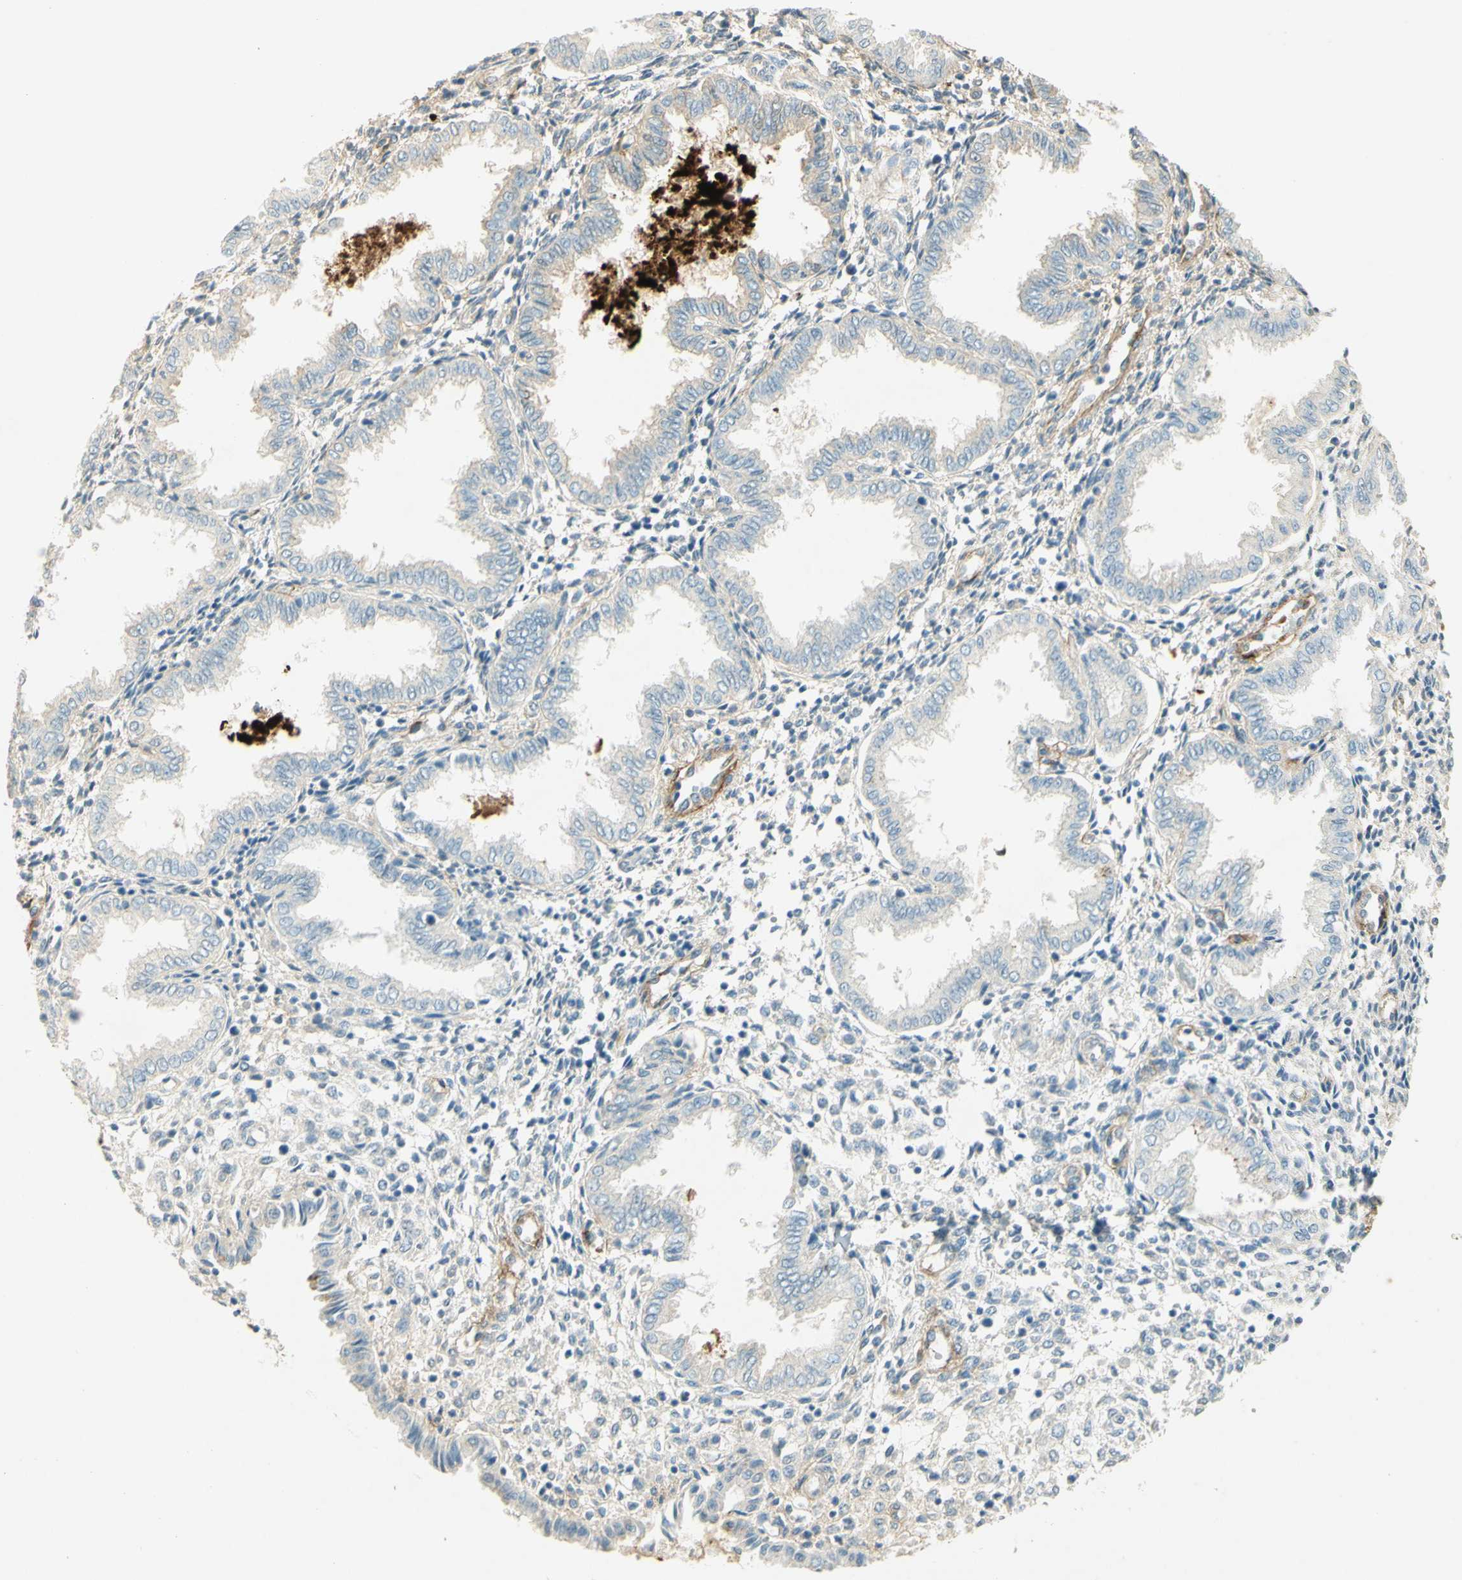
{"staining": {"intensity": "strong", "quantity": ">75%", "location": "cytoplasmic/membranous"}, "tissue": "endometrium", "cell_type": "Cells in endometrial stroma", "image_type": "normal", "snomed": [{"axis": "morphology", "description": "Normal tissue, NOS"}, {"axis": "topography", "description": "Endometrium"}], "caption": "Immunohistochemistry histopathology image of normal endometrium: human endometrium stained using IHC exhibits high levels of strong protein expression localized specifically in the cytoplasmic/membranous of cells in endometrial stroma, appearing as a cytoplasmic/membranous brown color.", "gene": "TNN", "patient": {"sex": "female", "age": 33}}